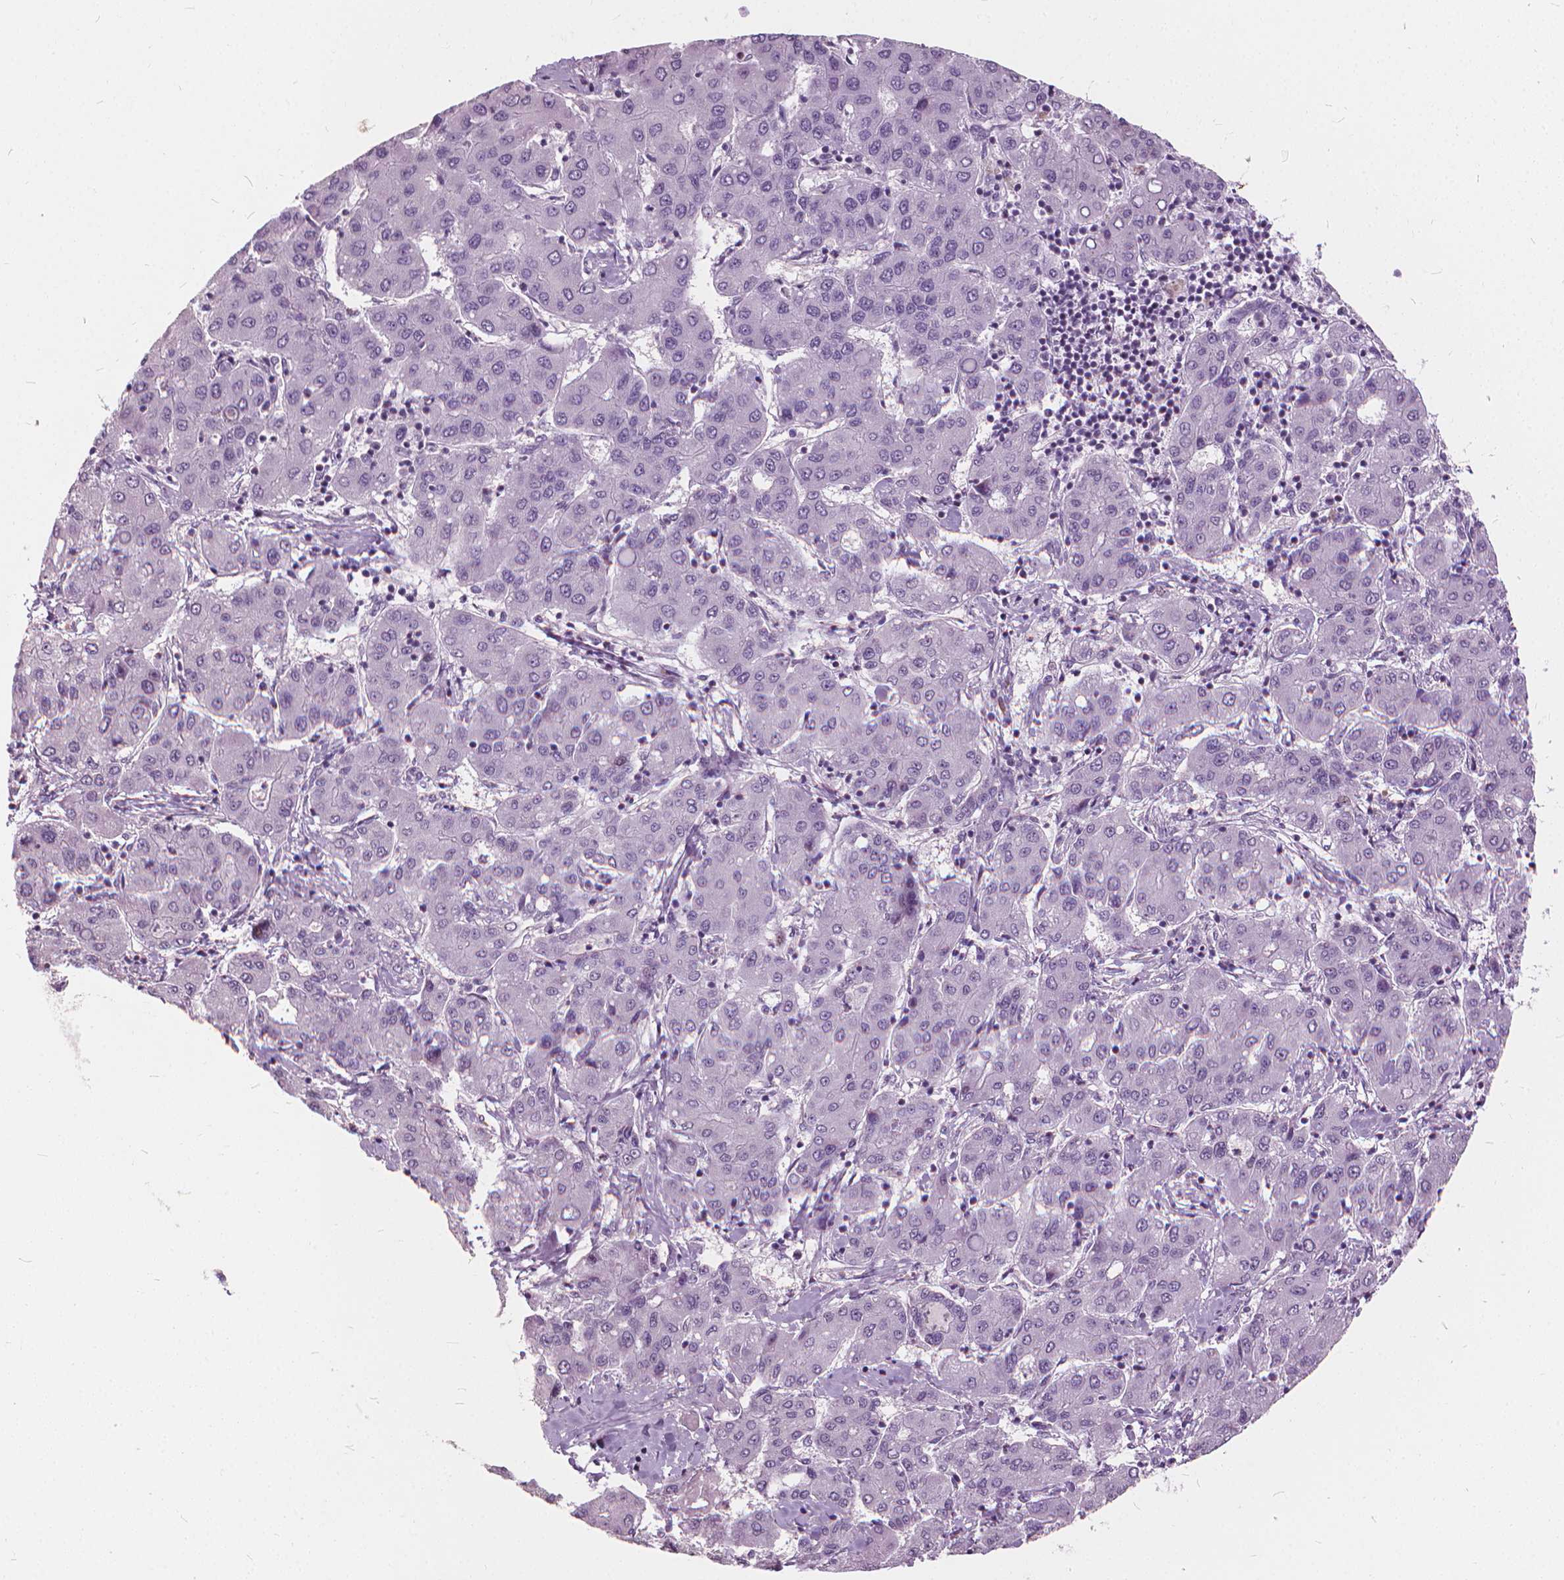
{"staining": {"intensity": "negative", "quantity": "none", "location": "none"}, "tissue": "liver cancer", "cell_type": "Tumor cells", "image_type": "cancer", "snomed": [{"axis": "morphology", "description": "Carcinoma, Hepatocellular, NOS"}, {"axis": "topography", "description": "Liver"}], "caption": "There is no significant staining in tumor cells of liver hepatocellular carcinoma. (Stains: DAB immunohistochemistry (IHC) with hematoxylin counter stain, Microscopy: brightfield microscopy at high magnification).", "gene": "STAT5B", "patient": {"sex": "male", "age": 65}}